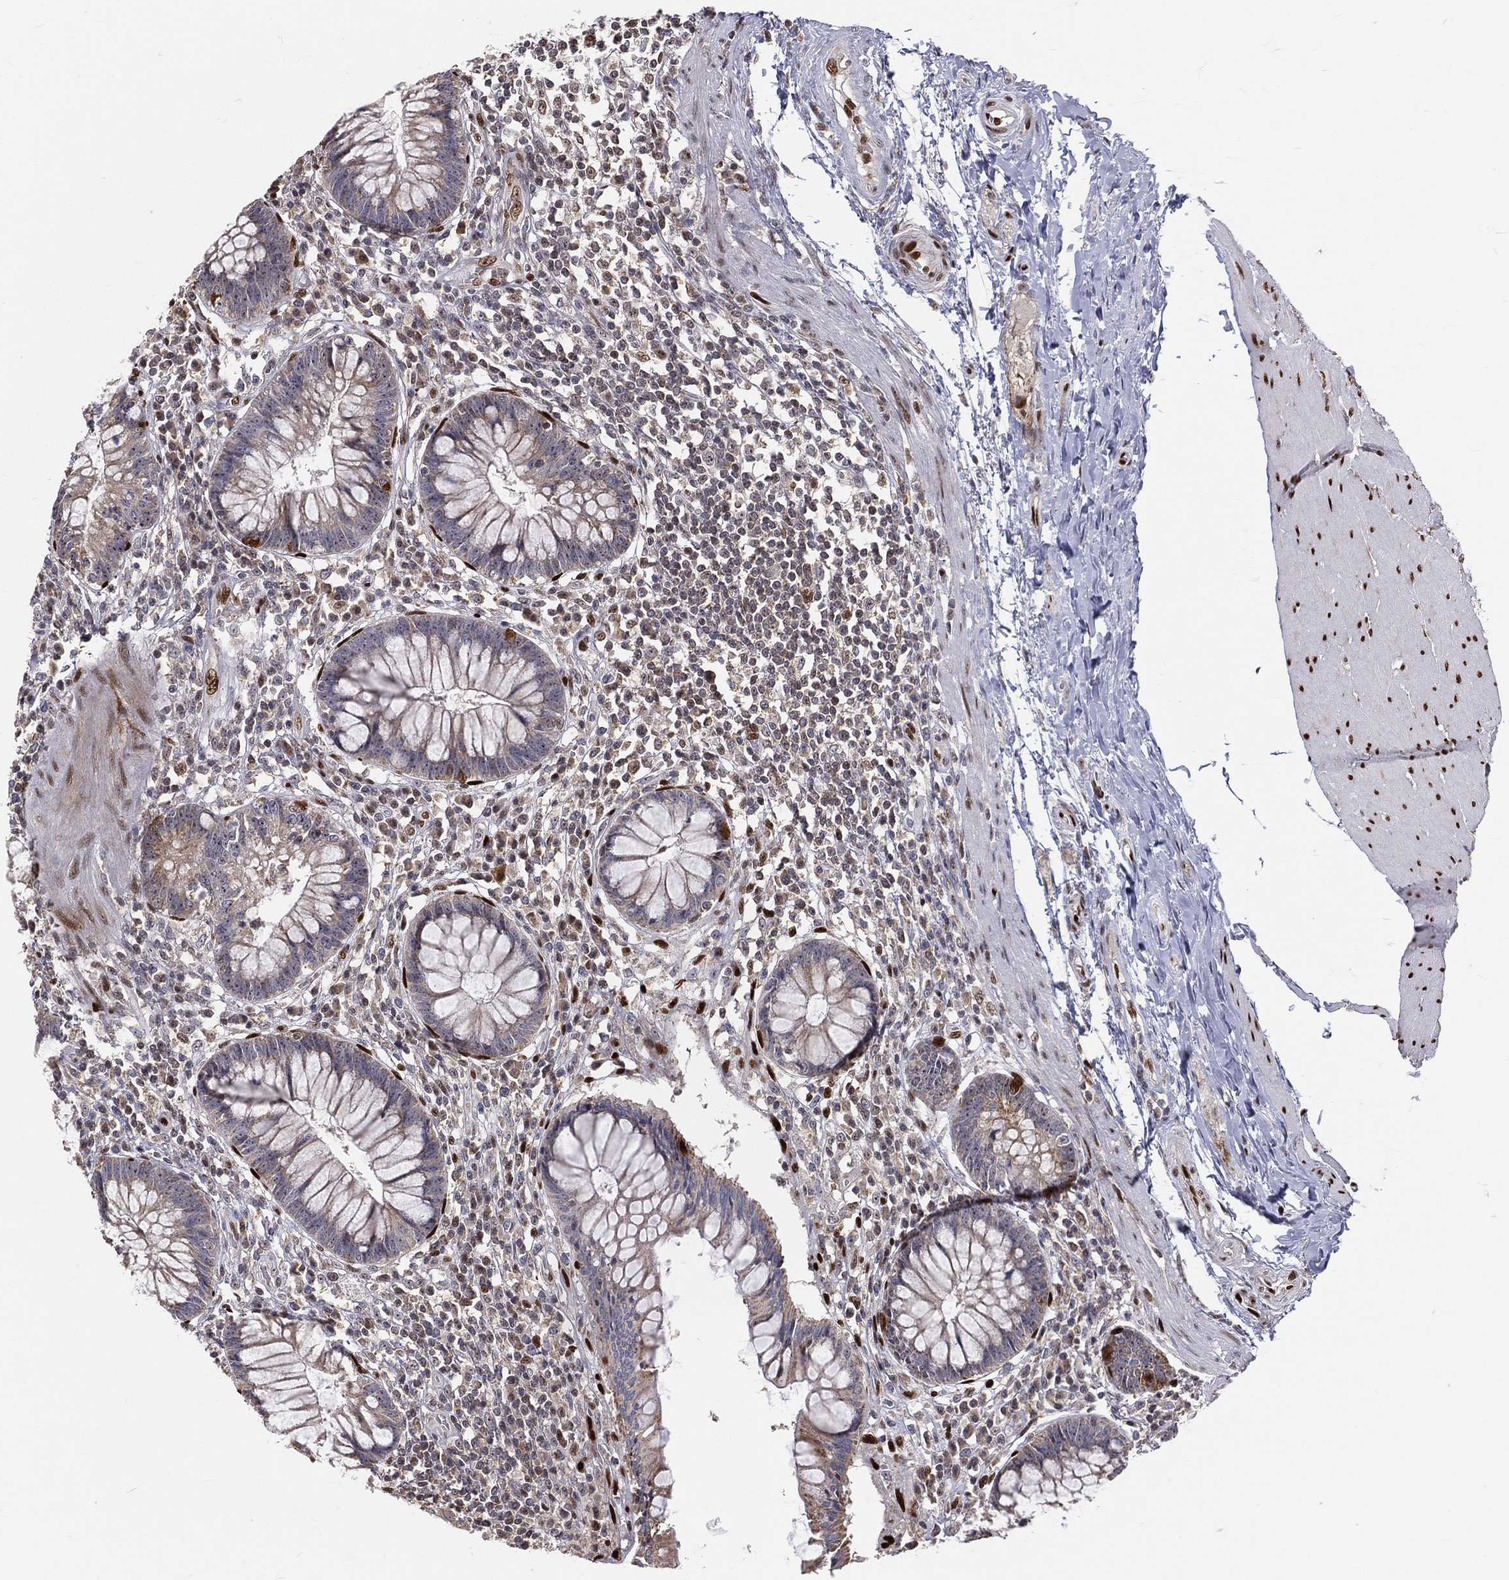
{"staining": {"intensity": "moderate", "quantity": "<25%", "location": "cytoplasmic/membranous"}, "tissue": "rectum", "cell_type": "Glandular cells", "image_type": "normal", "snomed": [{"axis": "morphology", "description": "Normal tissue, NOS"}, {"axis": "topography", "description": "Rectum"}], "caption": "Immunohistochemistry (IHC) image of unremarkable human rectum stained for a protein (brown), which displays low levels of moderate cytoplasmic/membranous expression in approximately <25% of glandular cells.", "gene": "ZEB1", "patient": {"sex": "female", "age": 58}}